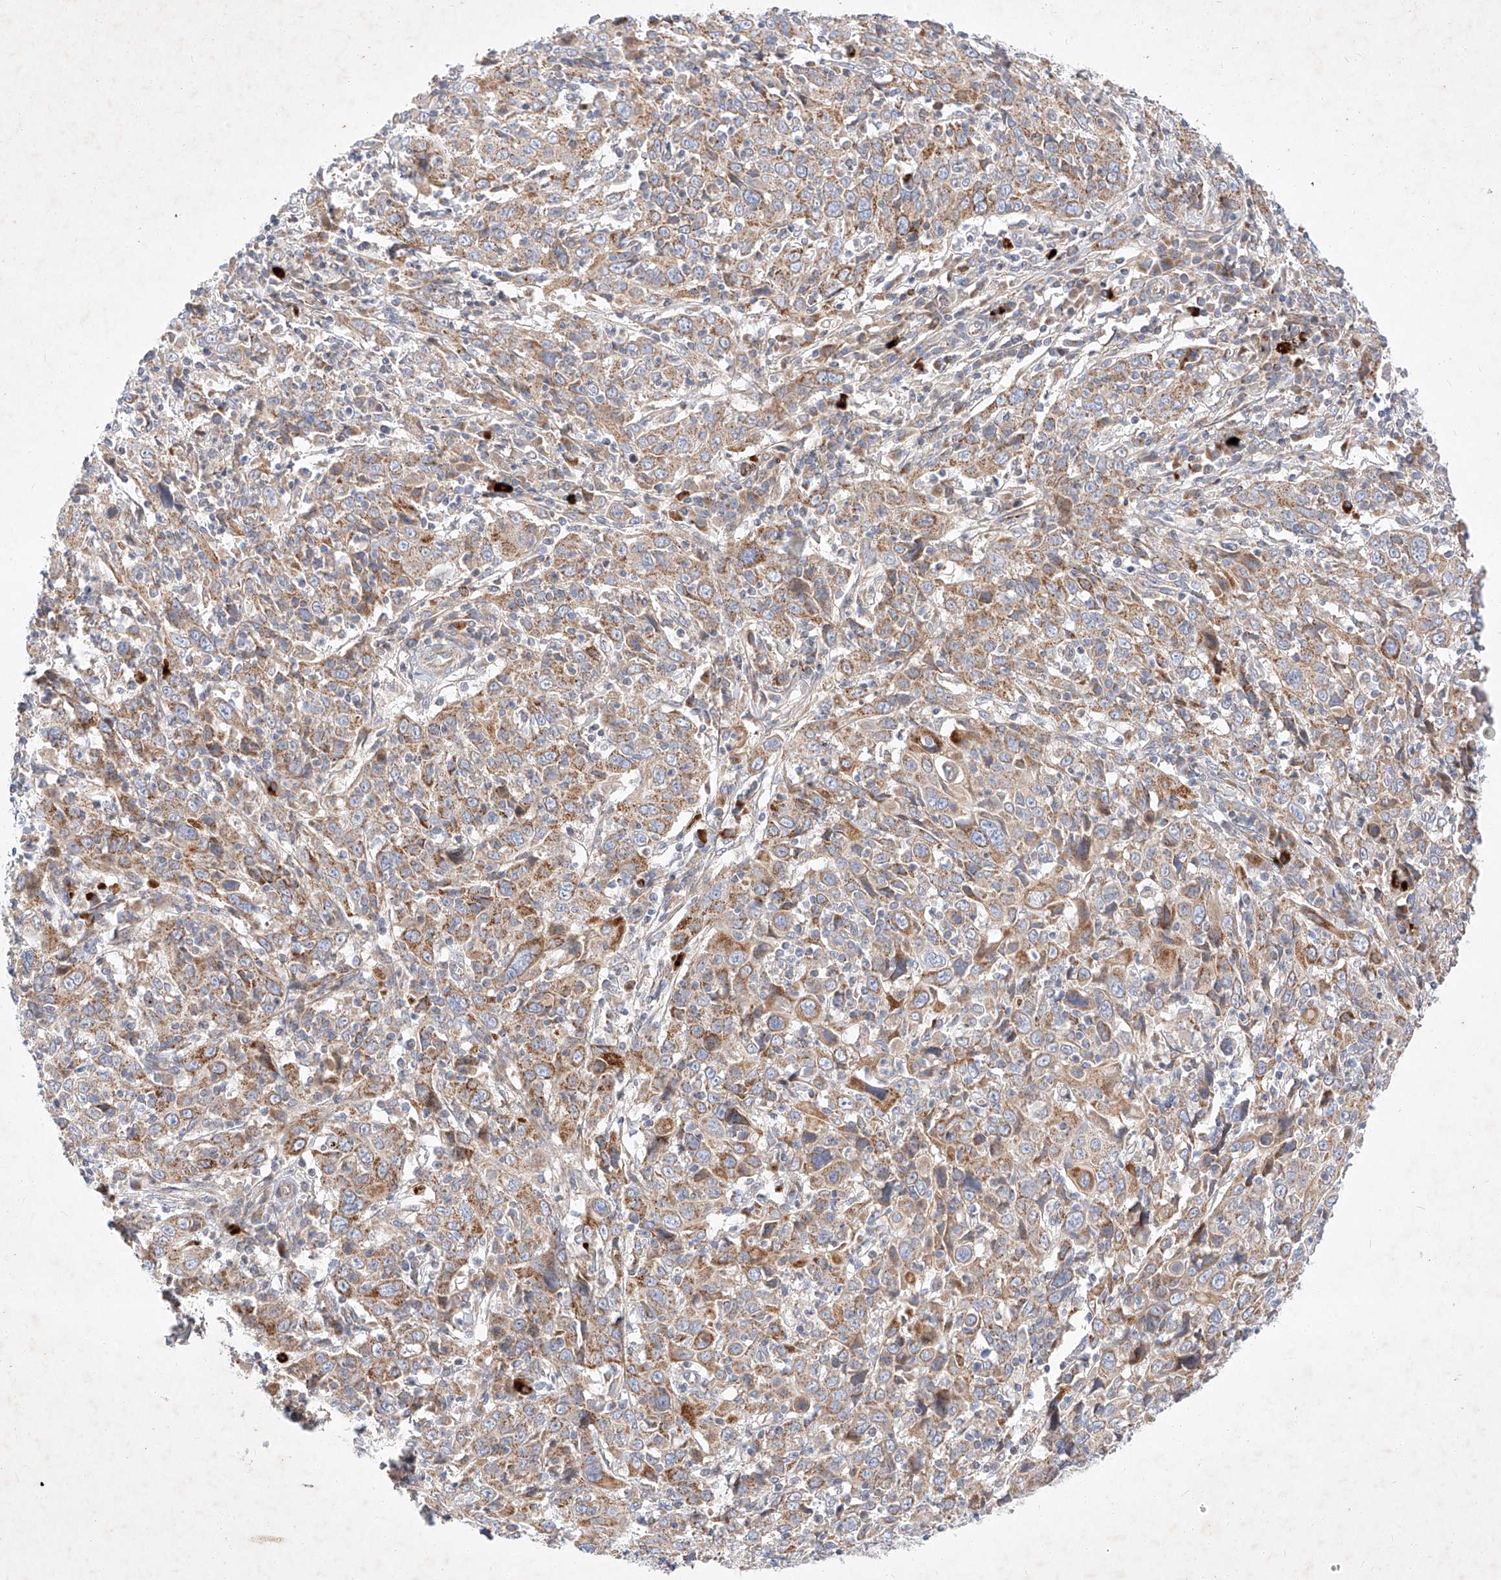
{"staining": {"intensity": "moderate", "quantity": ">75%", "location": "cytoplasmic/membranous"}, "tissue": "cervical cancer", "cell_type": "Tumor cells", "image_type": "cancer", "snomed": [{"axis": "morphology", "description": "Squamous cell carcinoma, NOS"}, {"axis": "topography", "description": "Cervix"}], "caption": "A histopathology image showing moderate cytoplasmic/membranous staining in approximately >75% of tumor cells in cervical cancer, as visualized by brown immunohistochemical staining.", "gene": "OSGEPL1", "patient": {"sex": "female", "age": 46}}